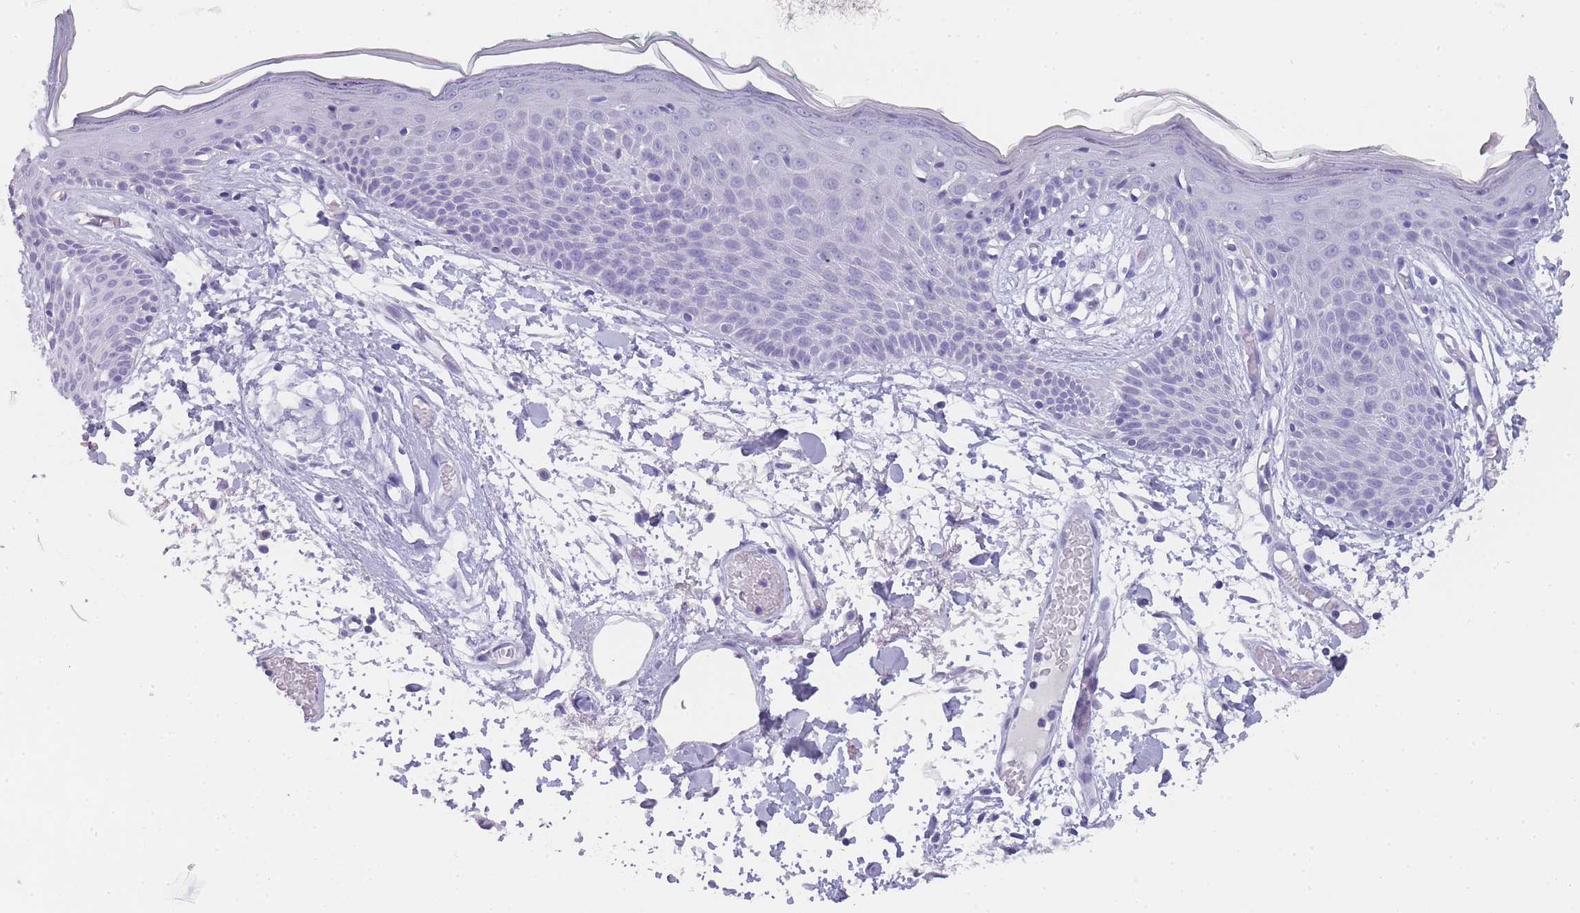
{"staining": {"intensity": "negative", "quantity": "none", "location": "none"}, "tissue": "skin", "cell_type": "Fibroblasts", "image_type": "normal", "snomed": [{"axis": "morphology", "description": "Normal tissue, NOS"}, {"axis": "topography", "description": "Skin"}], "caption": "The image shows no staining of fibroblasts in benign skin.", "gene": "TCP11X1", "patient": {"sex": "male", "age": 79}}